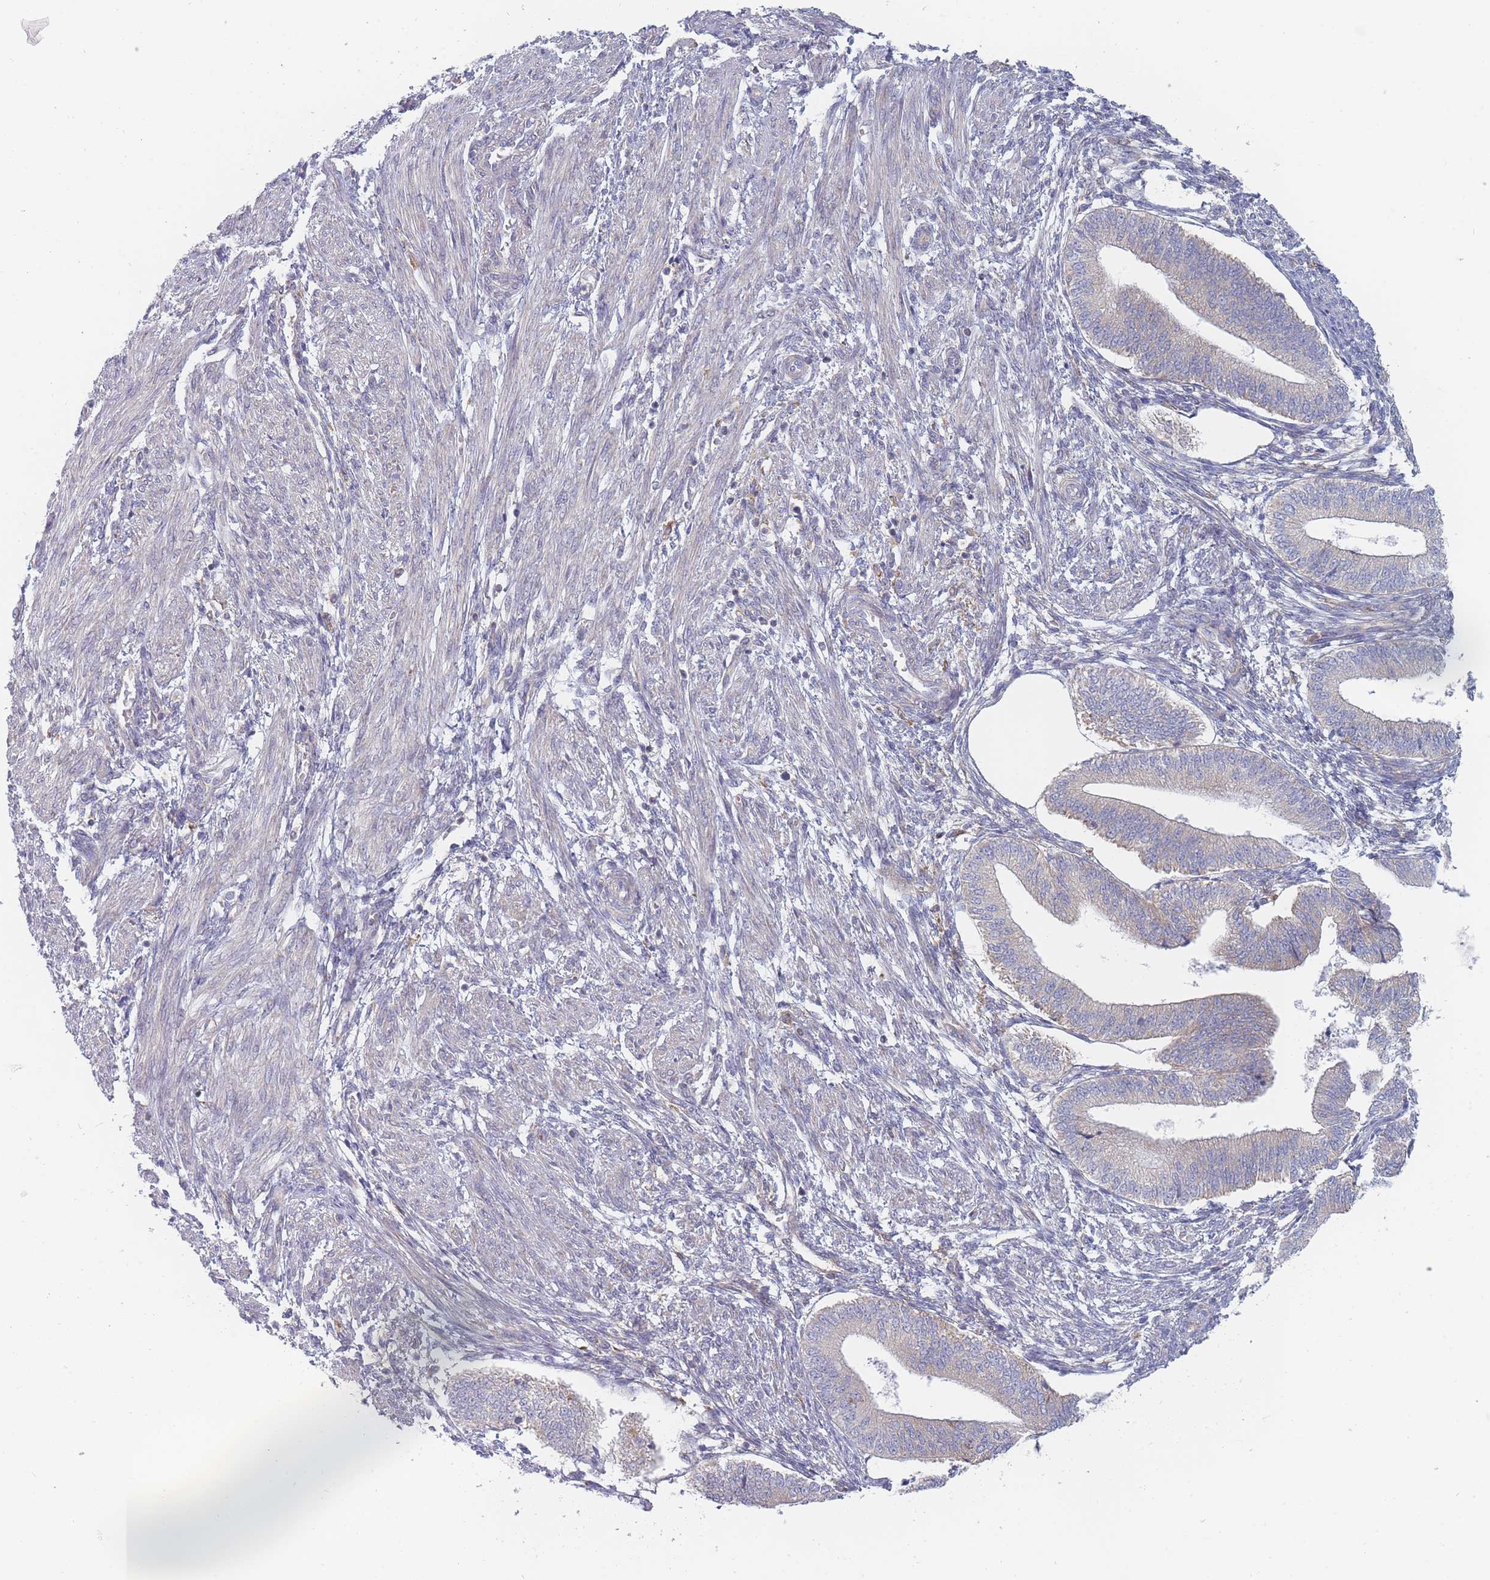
{"staining": {"intensity": "negative", "quantity": "none", "location": "none"}, "tissue": "endometrium", "cell_type": "Cells in endometrial stroma", "image_type": "normal", "snomed": [{"axis": "morphology", "description": "Normal tissue, NOS"}, {"axis": "topography", "description": "Endometrium"}], "caption": "IHC histopathology image of normal endometrium: endometrium stained with DAB displays no significant protein staining in cells in endometrial stroma.", "gene": "MAP1S", "patient": {"sex": "female", "age": 34}}